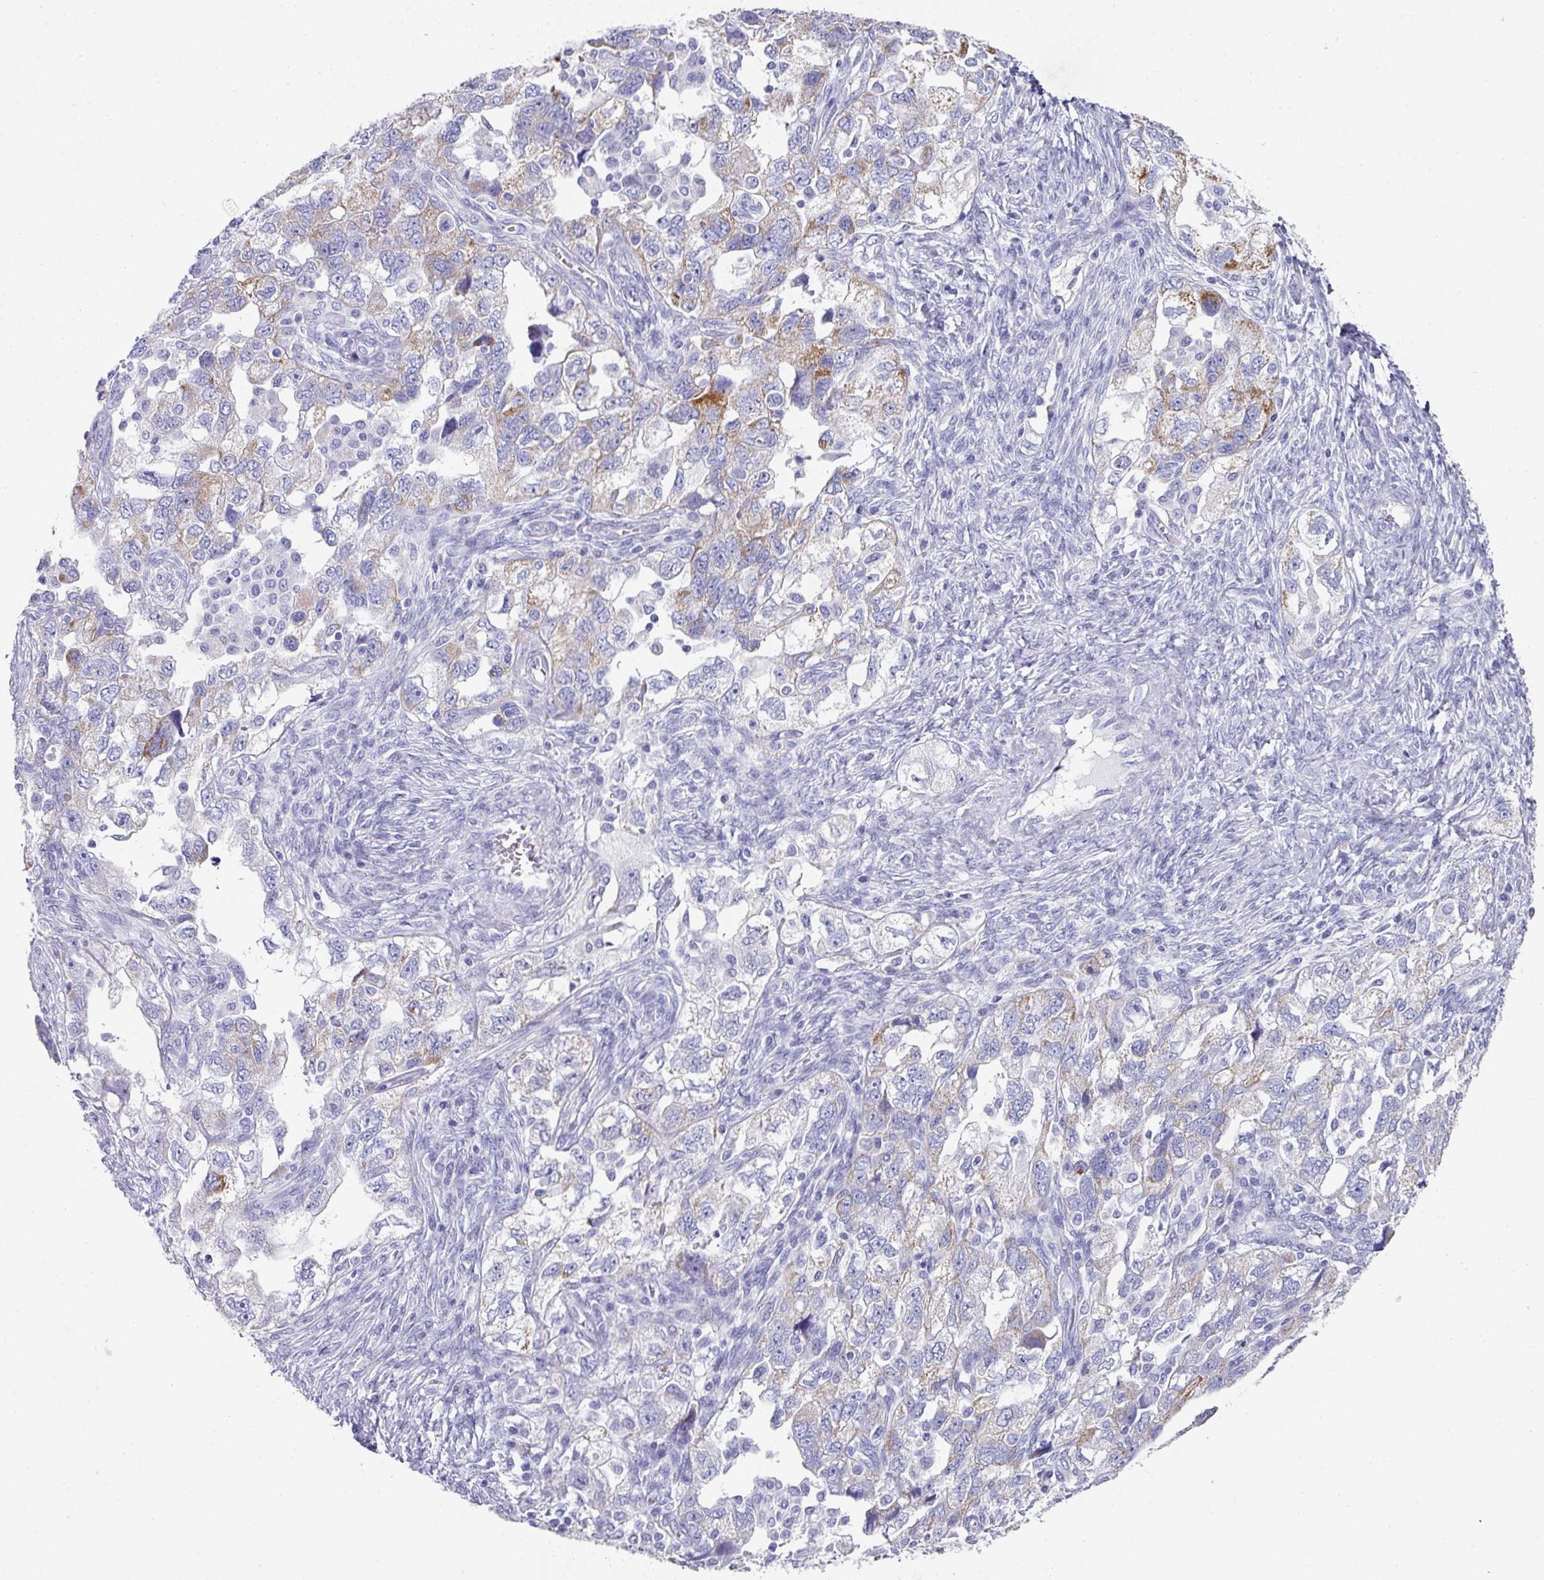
{"staining": {"intensity": "moderate", "quantity": "<25%", "location": "cytoplasmic/membranous"}, "tissue": "ovarian cancer", "cell_type": "Tumor cells", "image_type": "cancer", "snomed": [{"axis": "morphology", "description": "Carcinoma, NOS"}, {"axis": "morphology", "description": "Cystadenocarcinoma, serous, NOS"}, {"axis": "topography", "description": "Ovary"}], "caption": "Tumor cells show low levels of moderate cytoplasmic/membranous staining in approximately <25% of cells in ovarian cancer (carcinoma).", "gene": "SETBP1", "patient": {"sex": "female", "age": 69}}